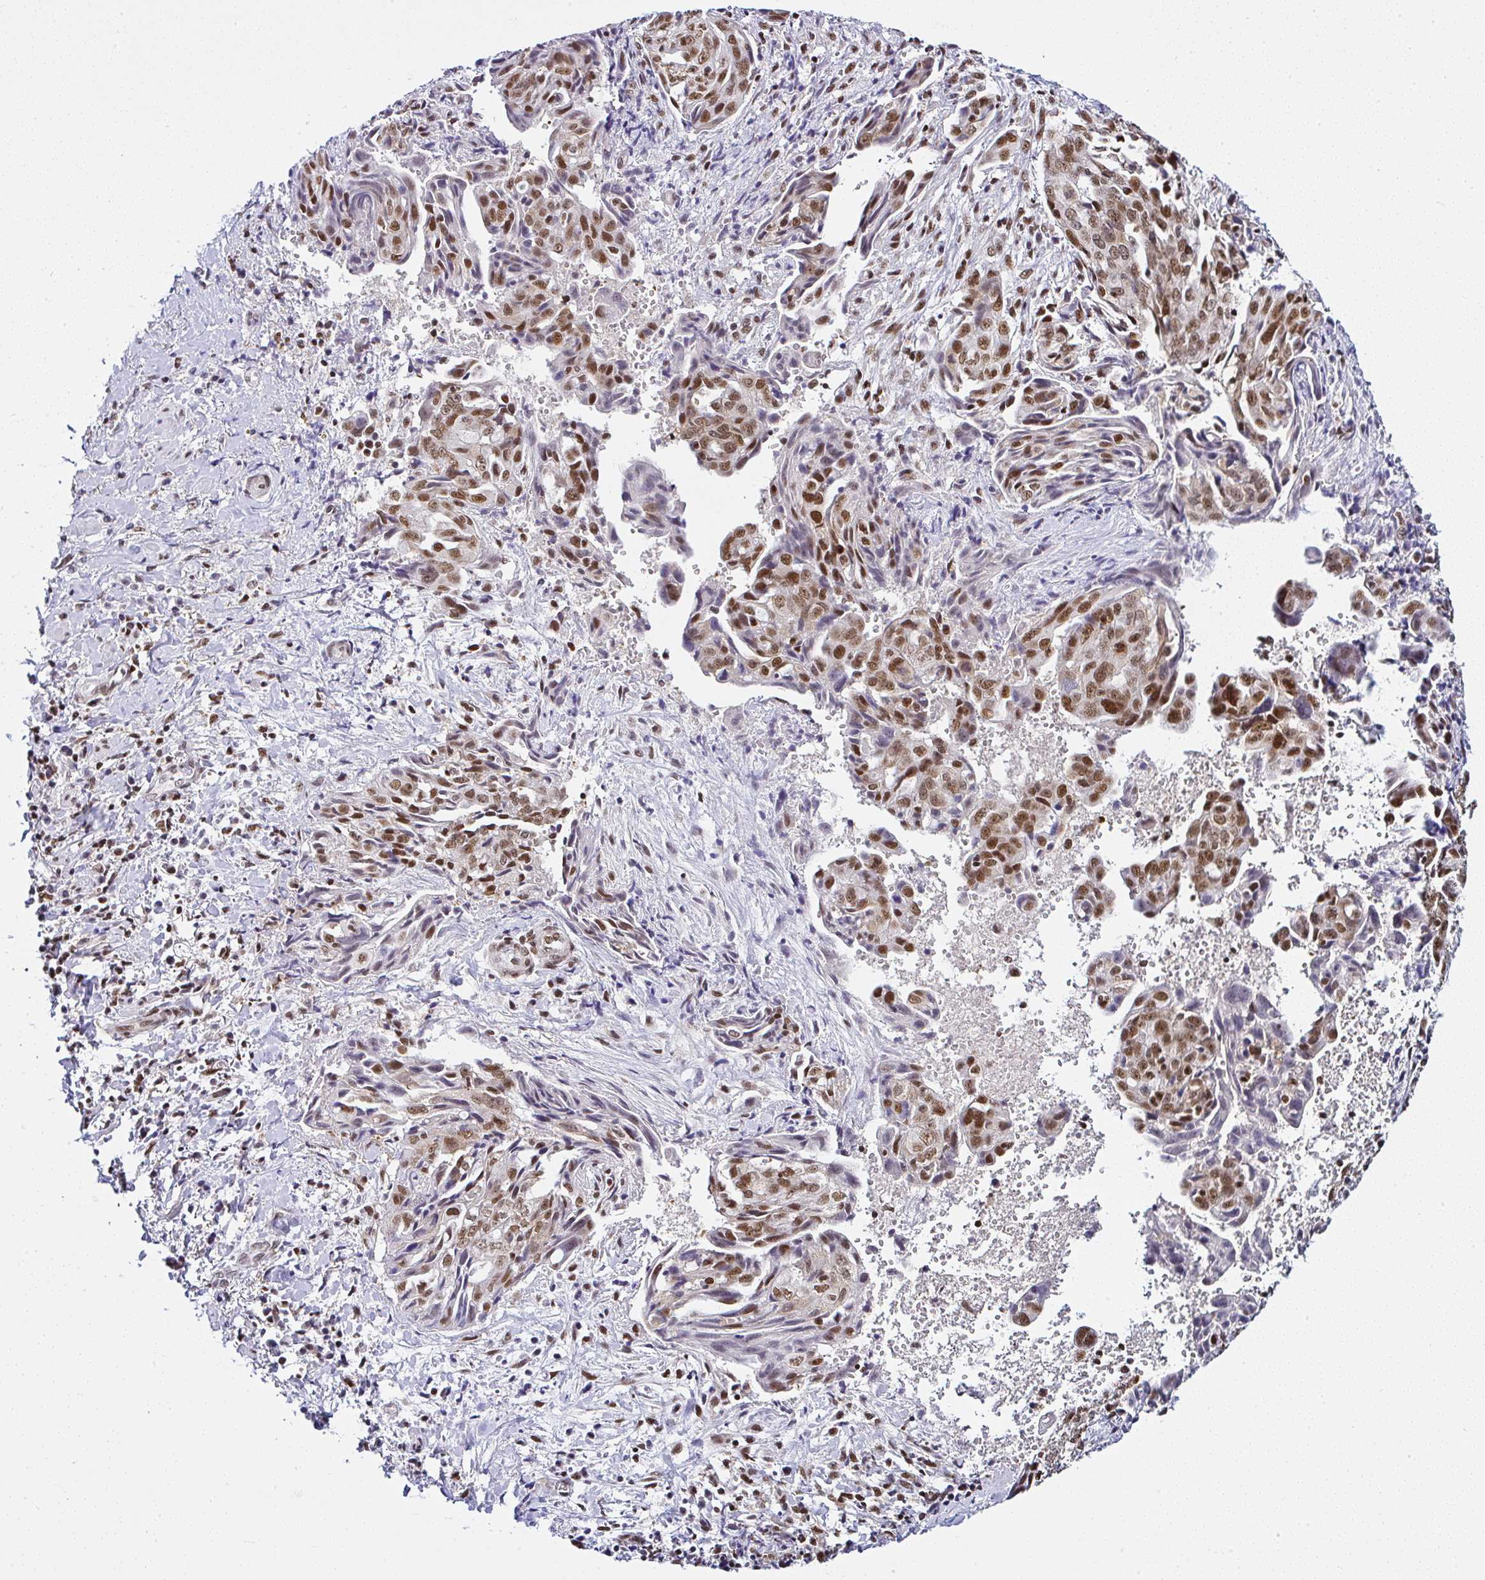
{"staining": {"intensity": "moderate", "quantity": ">75%", "location": "nuclear"}, "tissue": "ovarian cancer", "cell_type": "Tumor cells", "image_type": "cancer", "snomed": [{"axis": "morphology", "description": "Carcinoma, endometroid"}, {"axis": "topography", "description": "Ovary"}], "caption": "Immunohistochemical staining of human ovarian cancer (endometroid carcinoma) exhibits moderate nuclear protein staining in approximately >75% of tumor cells.", "gene": "DR1", "patient": {"sex": "female", "age": 70}}